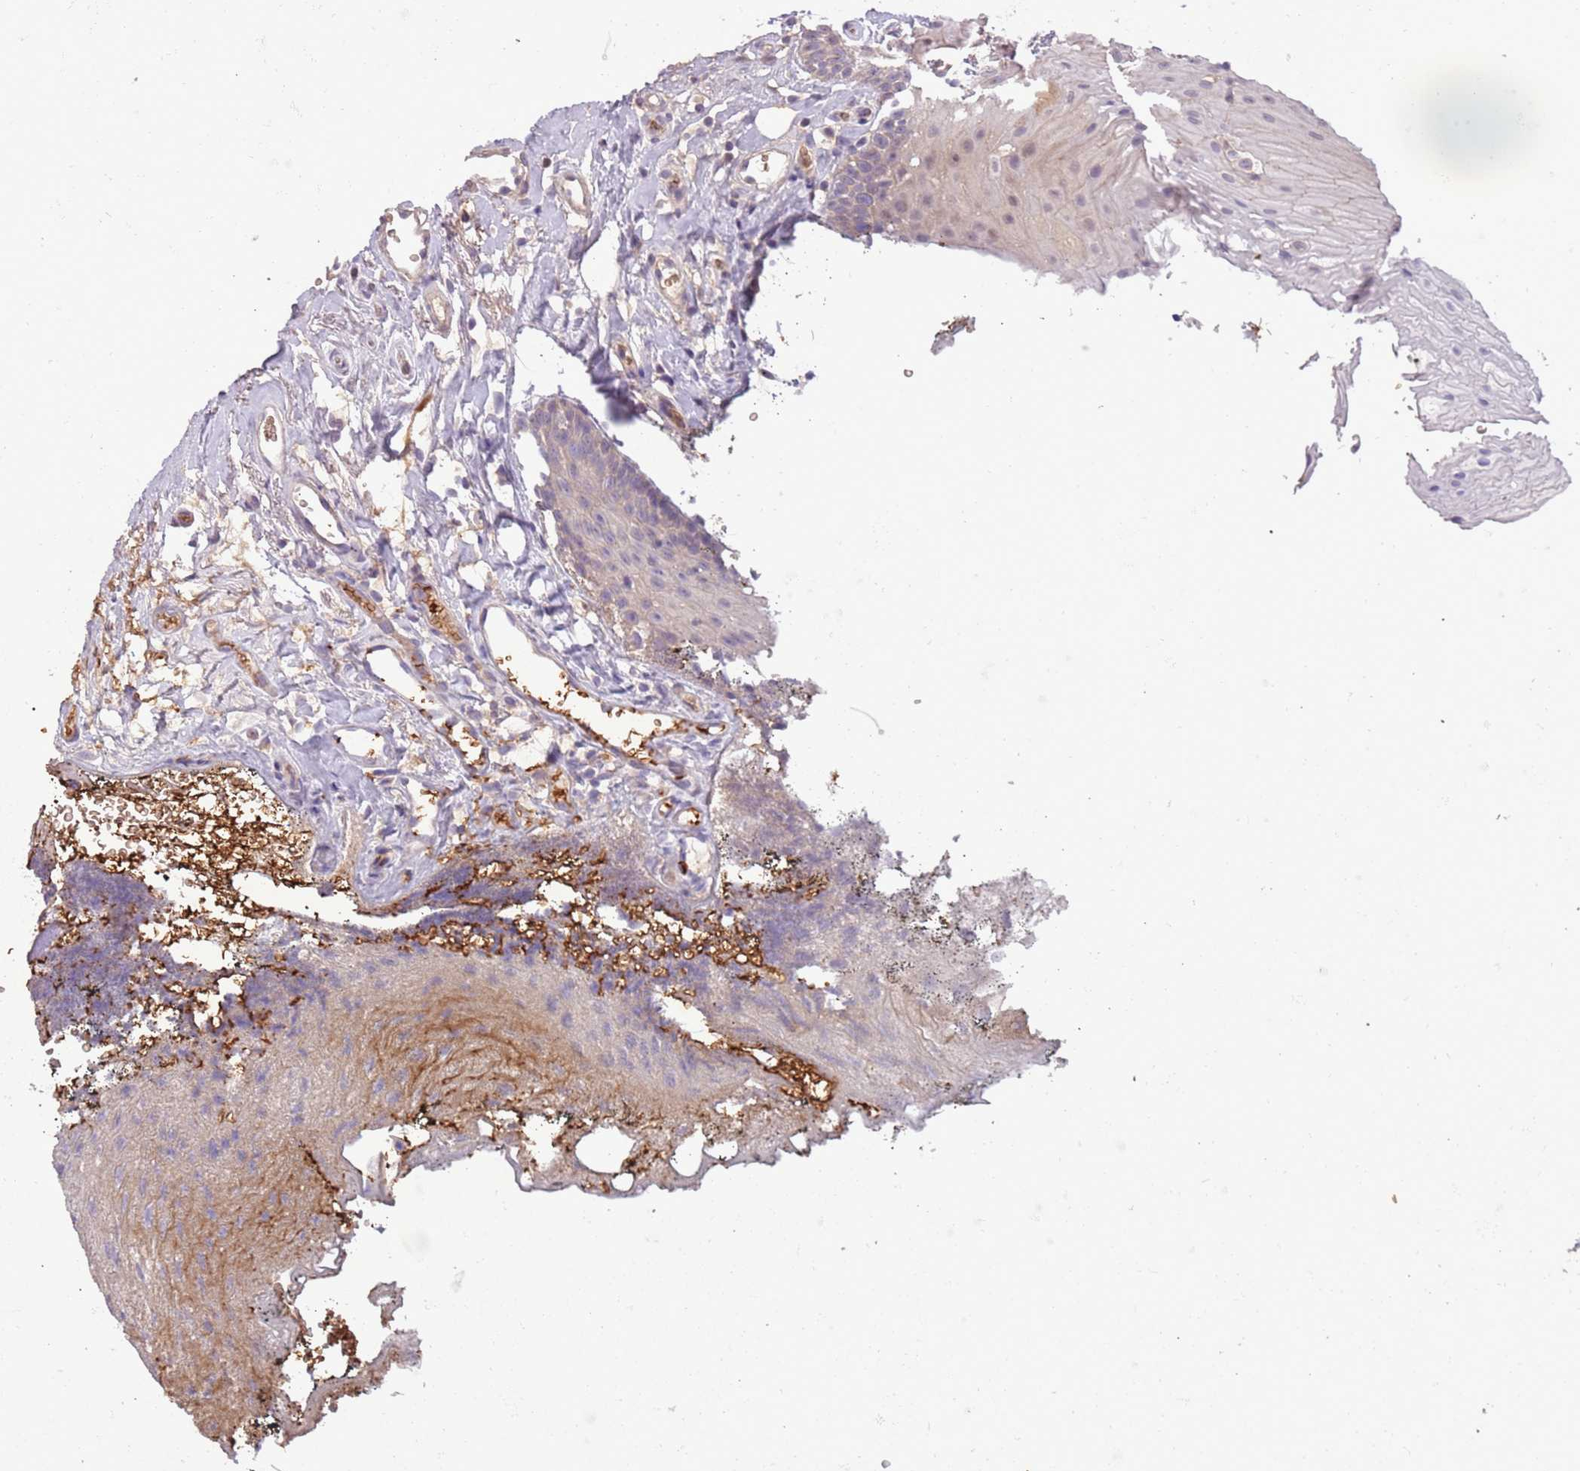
{"staining": {"intensity": "weak", "quantity": "25%-75%", "location": "cytoplasmic/membranous"}, "tissue": "oral mucosa", "cell_type": "Squamous epithelial cells", "image_type": "normal", "snomed": [{"axis": "morphology", "description": "Normal tissue, NOS"}, {"axis": "topography", "description": "Oral tissue"}], "caption": "About 25%-75% of squamous epithelial cells in benign human oral mucosa reveal weak cytoplasmic/membranous protein positivity as visualized by brown immunohistochemical staining.", "gene": "SHROOM3", "patient": {"sex": "female", "age": 80}}